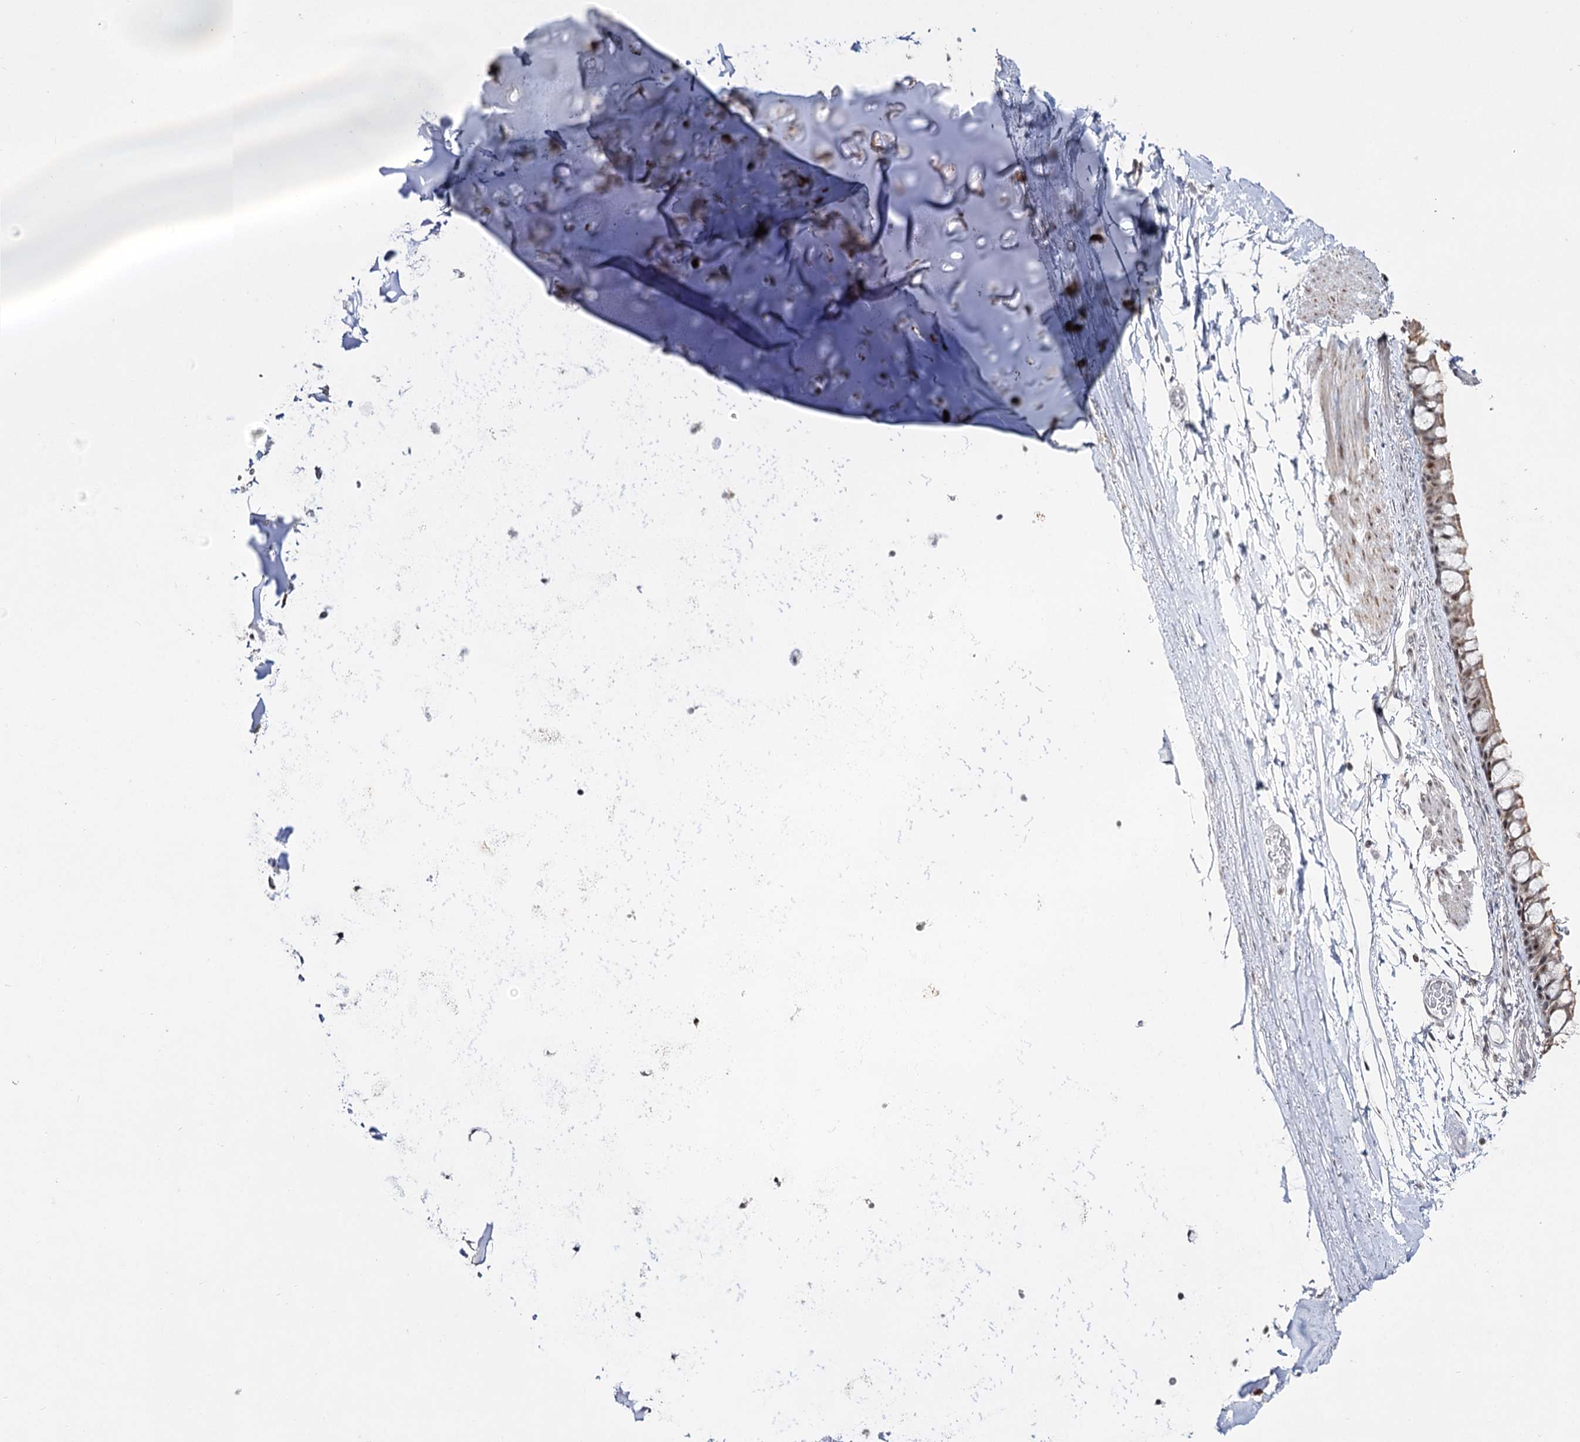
{"staining": {"intensity": "weak", "quantity": "25%-75%", "location": "nuclear"}, "tissue": "bronchus", "cell_type": "Respiratory epithelial cells", "image_type": "normal", "snomed": [{"axis": "morphology", "description": "Normal tissue, NOS"}, {"axis": "topography", "description": "Cartilage tissue"}], "caption": "IHC (DAB) staining of unremarkable human bronchus shows weak nuclear protein staining in approximately 25%-75% of respiratory epithelial cells.", "gene": "DDX50", "patient": {"sex": "male", "age": 63}}